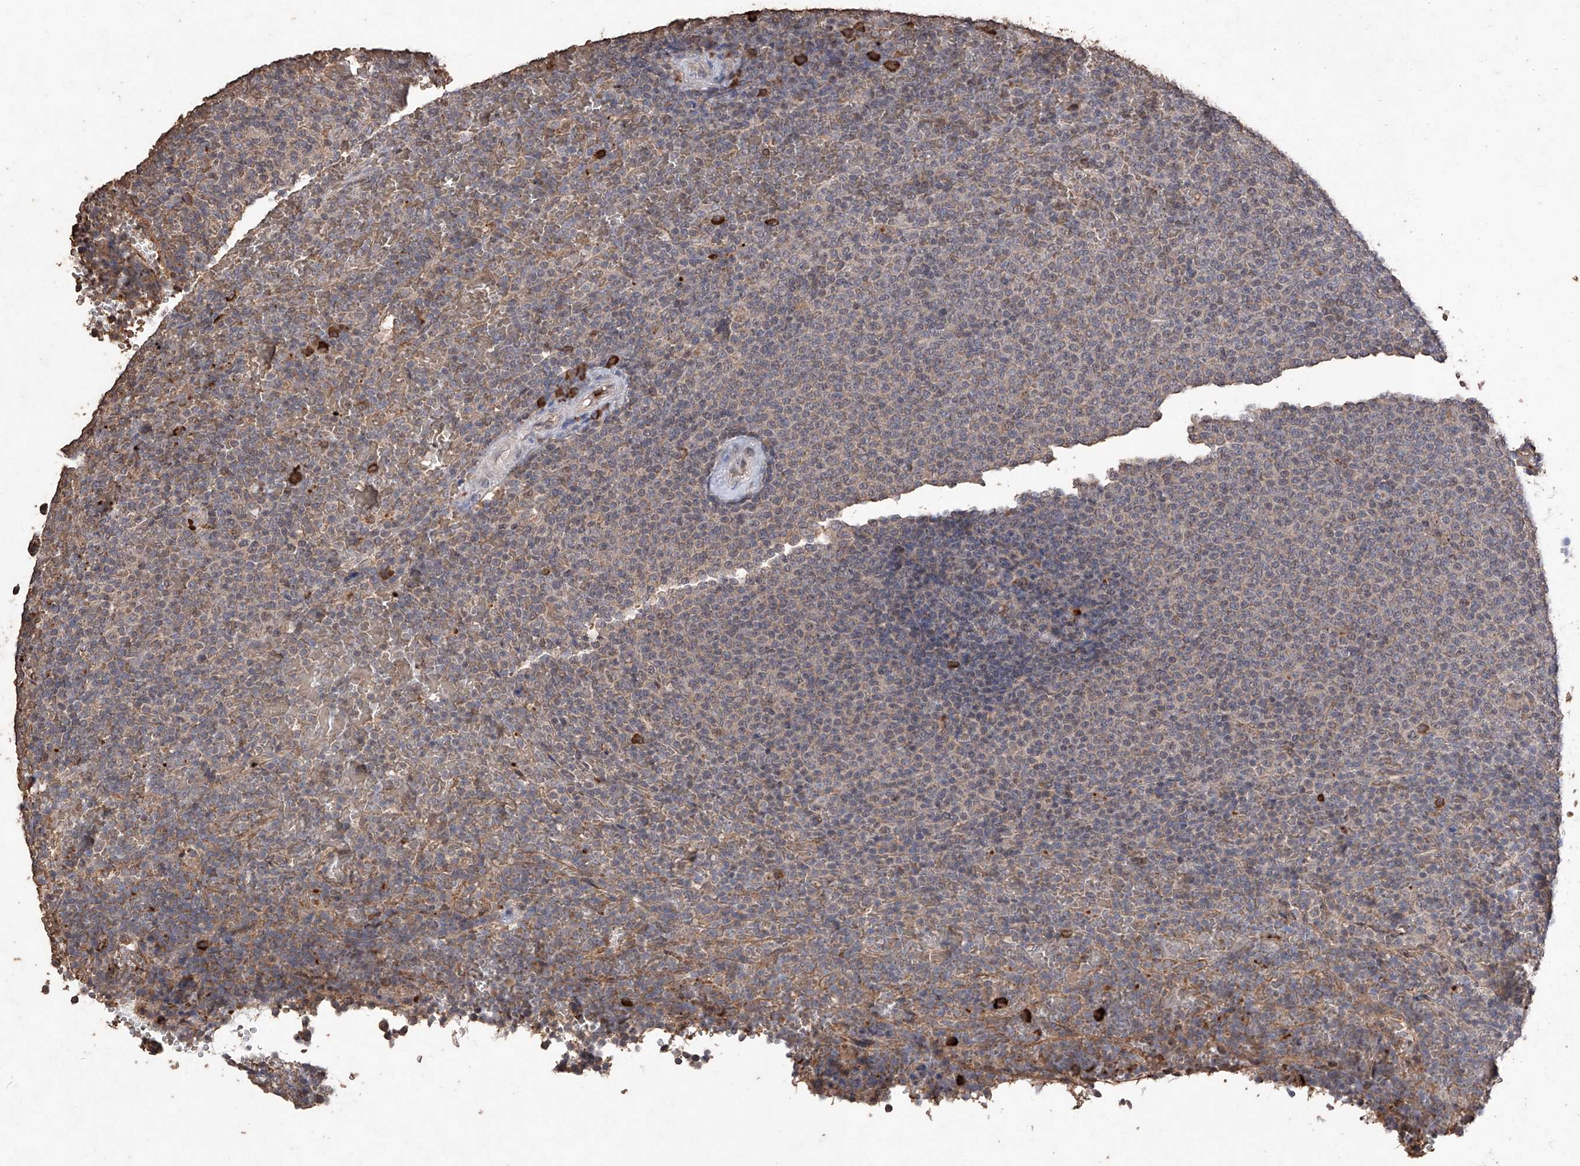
{"staining": {"intensity": "negative", "quantity": "none", "location": "none"}, "tissue": "lymphoma", "cell_type": "Tumor cells", "image_type": "cancer", "snomed": [{"axis": "morphology", "description": "Malignant lymphoma, non-Hodgkin's type, Low grade"}, {"axis": "topography", "description": "Spleen"}], "caption": "DAB immunohistochemical staining of human malignant lymphoma, non-Hodgkin's type (low-grade) exhibits no significant staining in tumor cells. (IHC, brightfield microscopy, high magnification).", "gene": "EML1", "patient": {"sex": "female", "age": 77}}